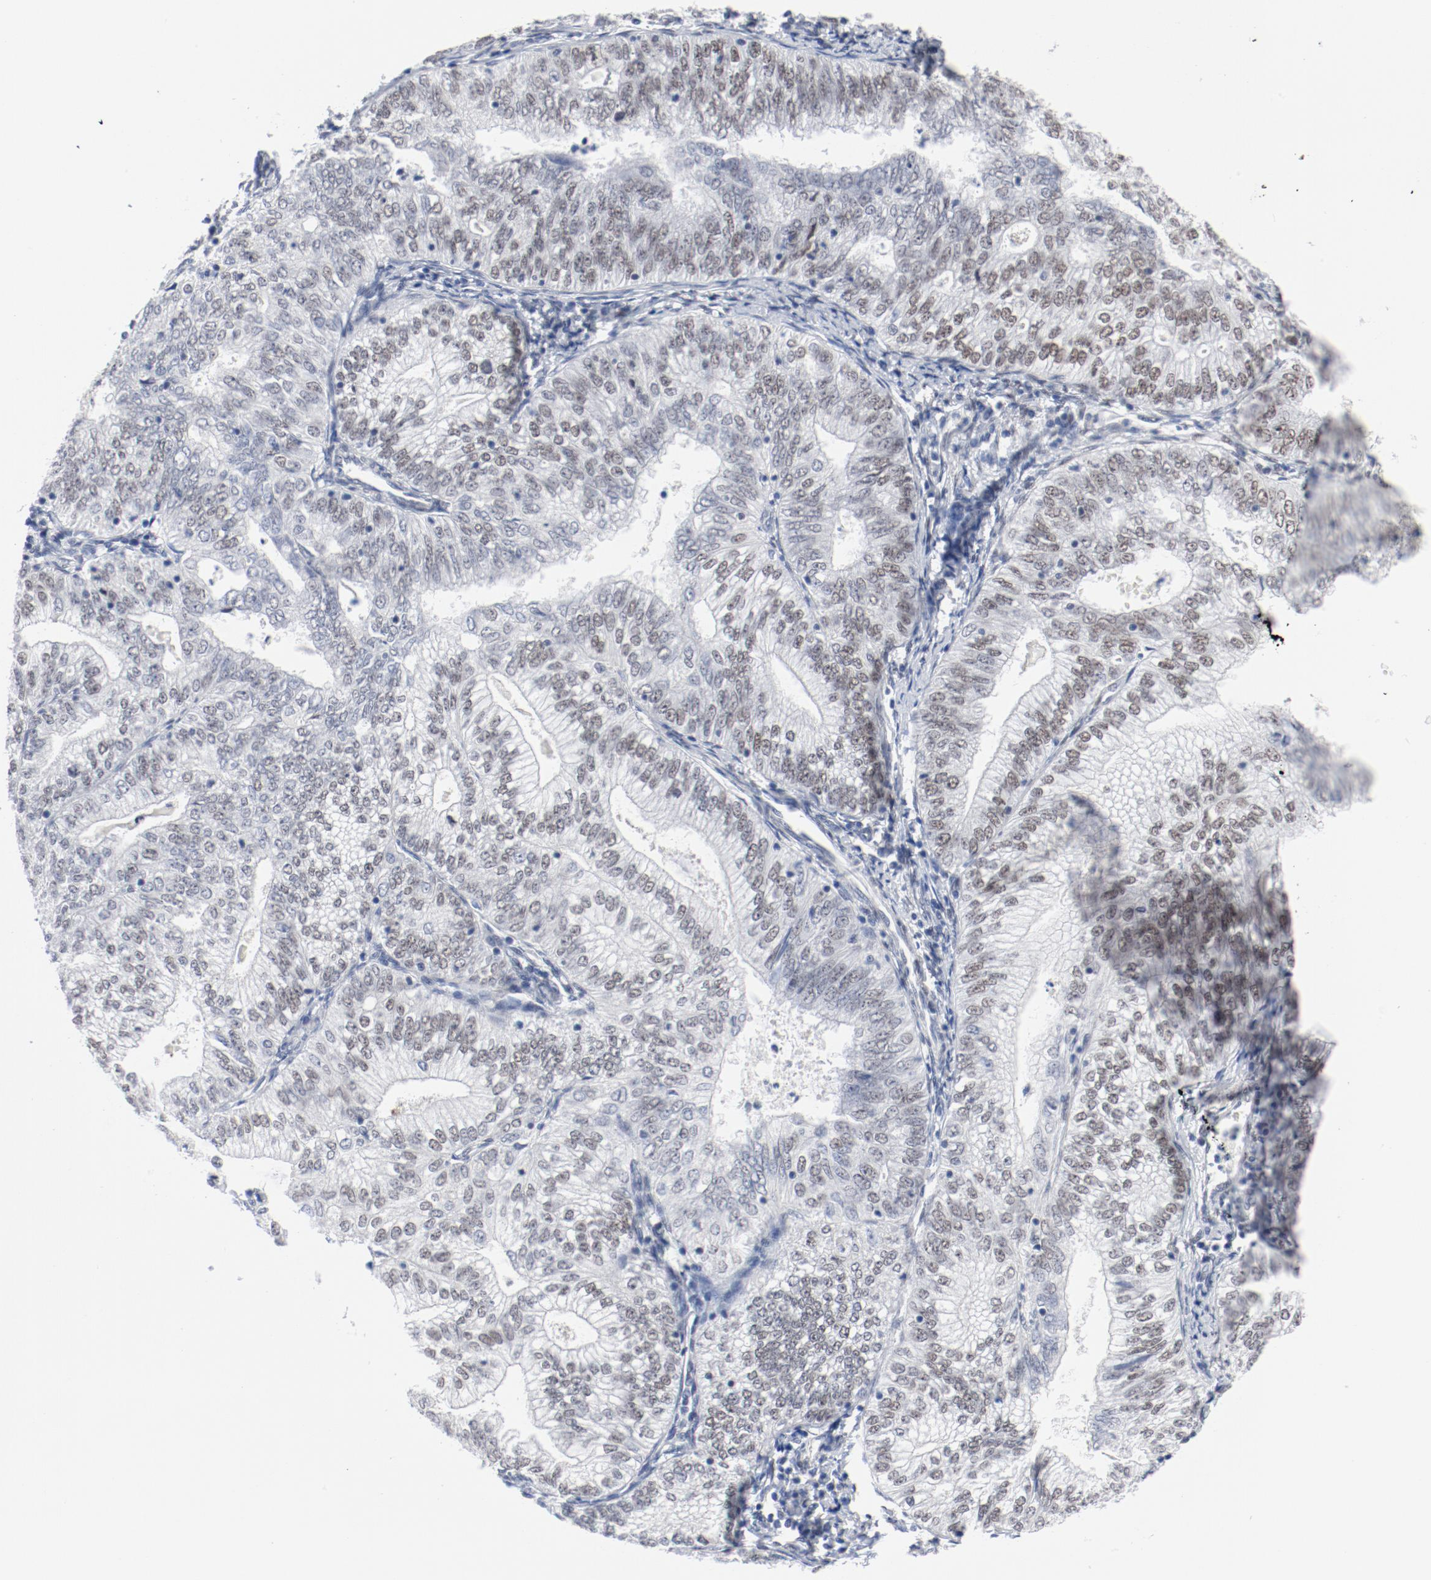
{"staining": {"intensity": "weak", "quantity": ">75%", "location": "nuclear"}, "tissue": "endometrial cancer", "cell_type": "Tumor cells", "image_type": "cancer", "snomed": [{"axis": "morphology", "description": "Adenocarcinoma, NOS"}, {"axis": "topography", "description": "Endometrium"}], "caption": "This is an image of immunohistochemistry staining of endometrial adenocarcinoma, which shows weak expression in the nuclear of tumor cells.", "gene": "ARNT", "patient": {"sex": "female", "age": 69}}